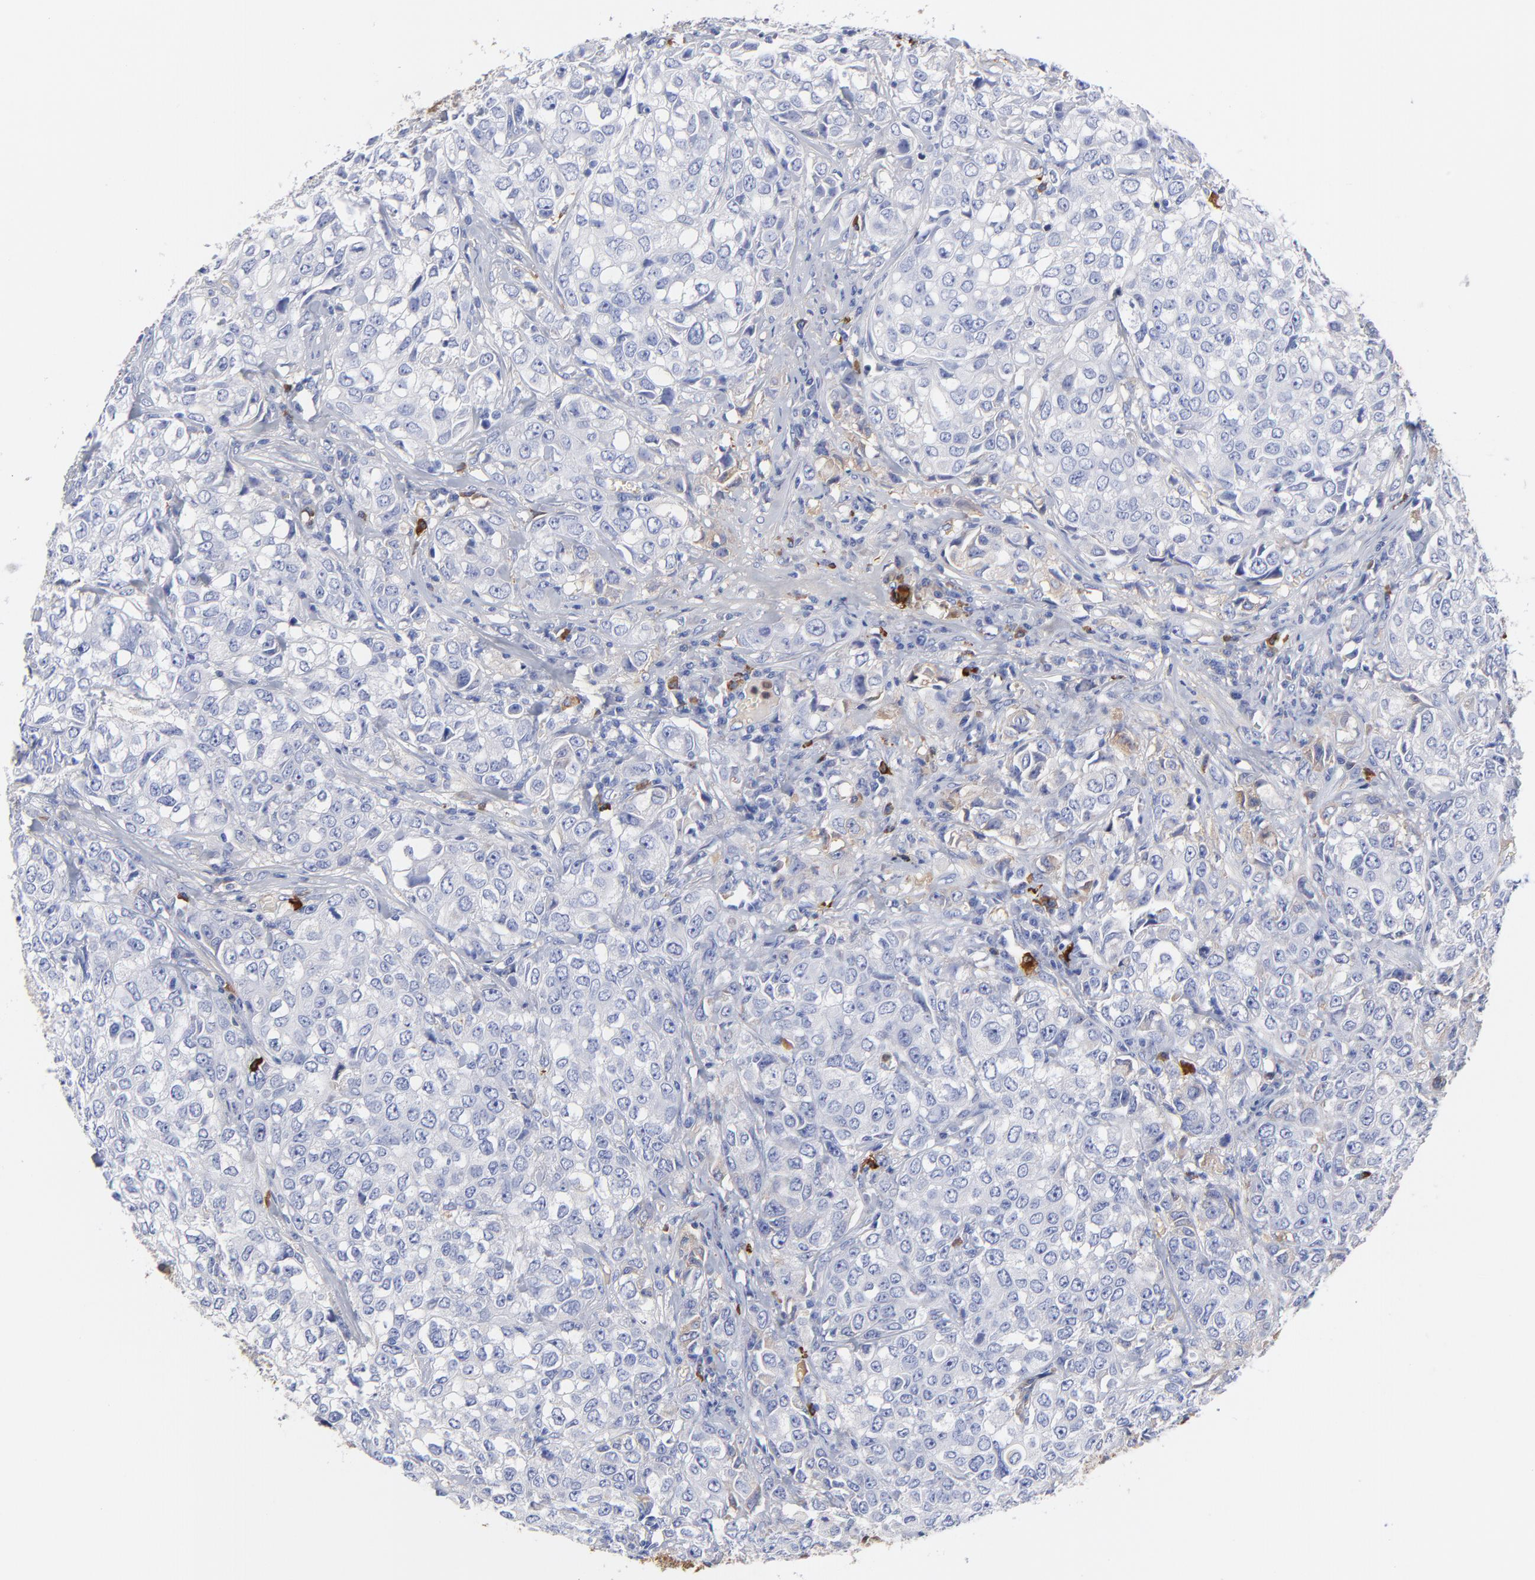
{"staining": {"intensity": "weak", "quantity": "<25%", "location": "cytoplasmic/membranous"}, "tissue": "urothelial cancer", "cell_type": "Tumor cells", "image_type": "cancer", "snomed": [{"axis": "morphology", "description": "Urothelial carcinoma, High grade"}, {"axis": "topography", "description": "Urinary bladder"}], "caption": "Immunohistochemistry micrograph of urothelial carcinoma (high-grade) stained for a protein (brown), which exhibits no expression in tumor cells.", "gene": "IGLV3-10", "patient": {"sex": "female", "age": 75}}